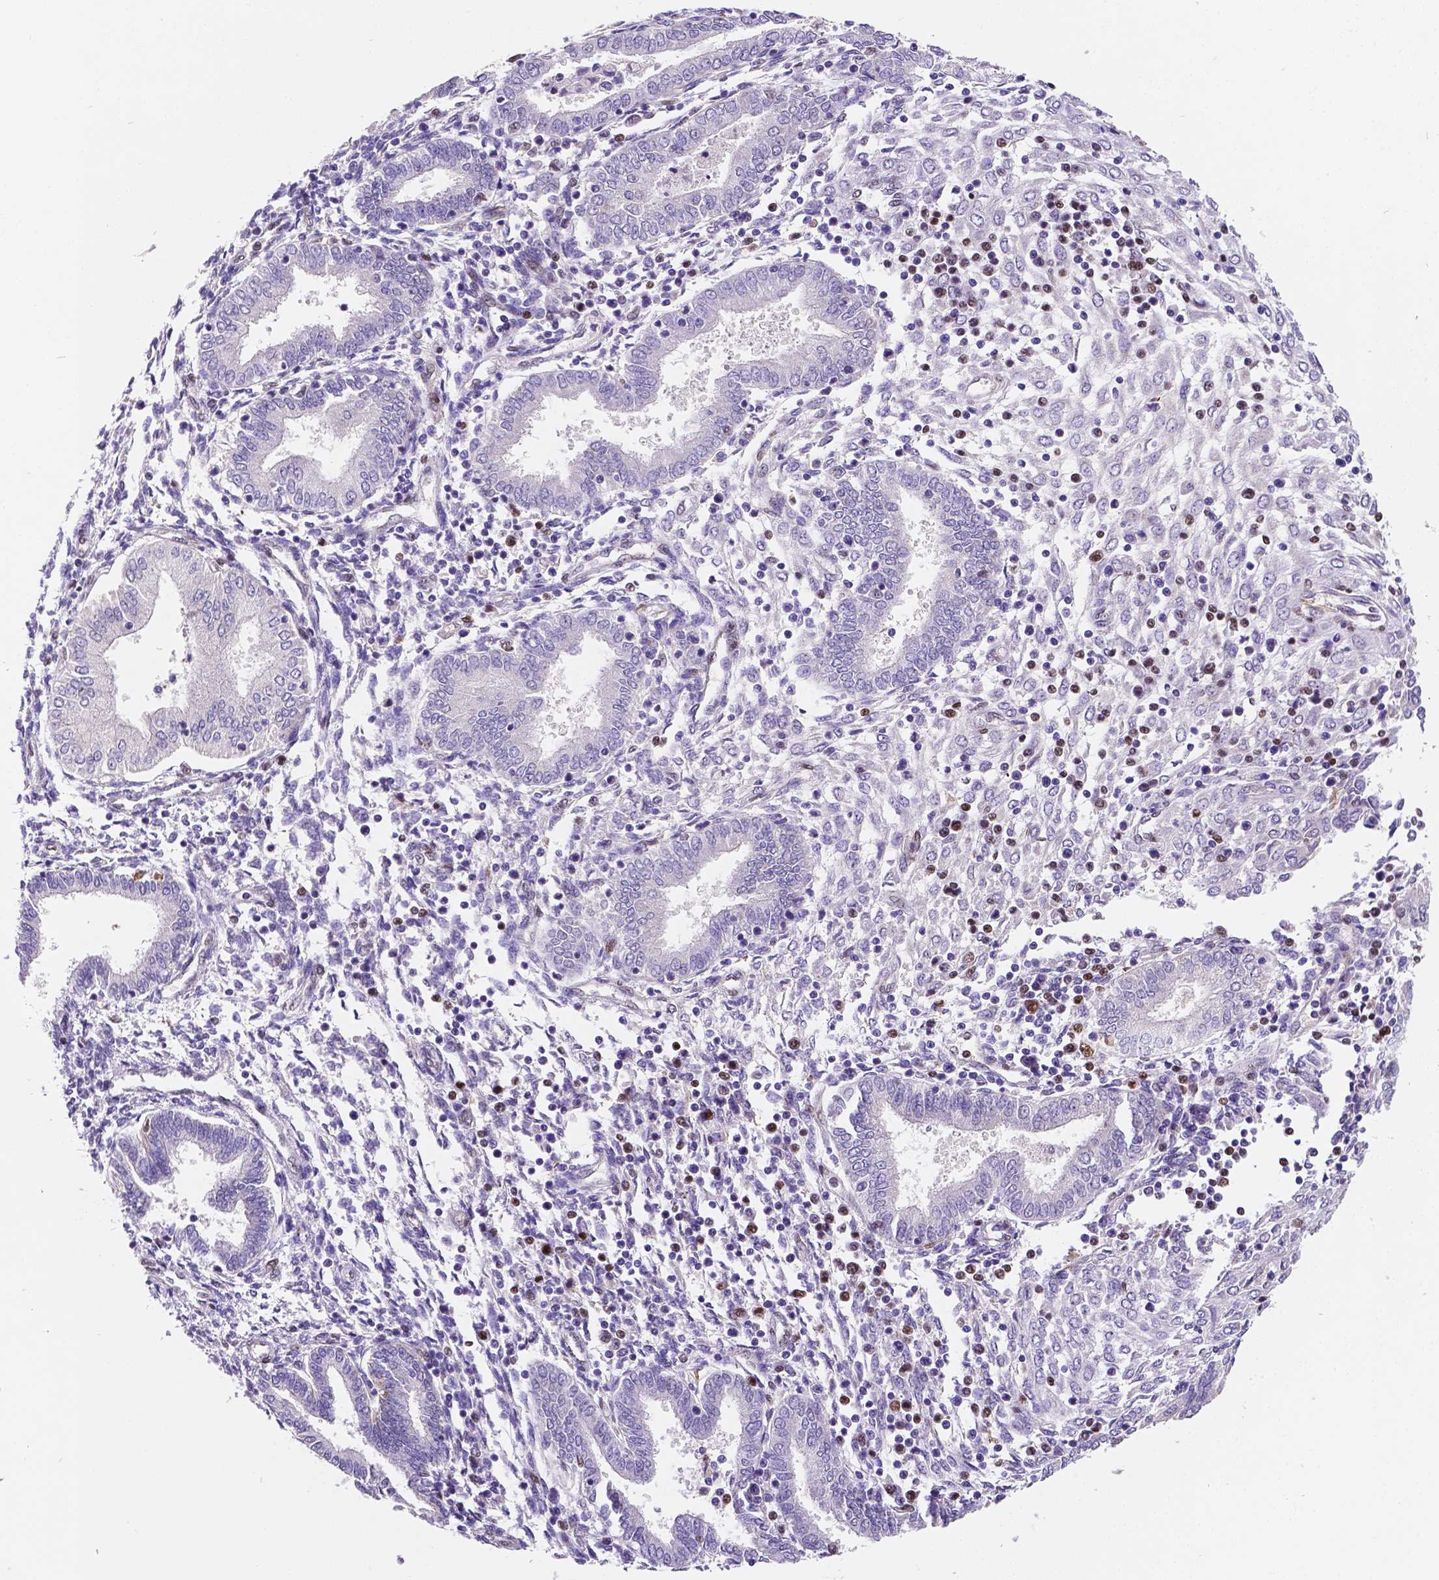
{"staining": {"intensity": "negative", "quantity": "none", "location": "none"}, "tissue": "endometrium", "cell_type": "Cells in endometrial stroma", "image_type": "normal", "snomed": [{"axis": "morphology", "description": "Normal tissue, NOS"}, {"axis": "topography", "description": "Endometrium"}], "caption": "Immunohistochemistry image of unremarkable endometrium: human endometrium stained with DAB (3,3'-diaminobenzidine) displays no significant protein positivity in cells in endometrial stroma.", "gene": "MEF2C", "patient": {"sex": "female", "age": 42}}